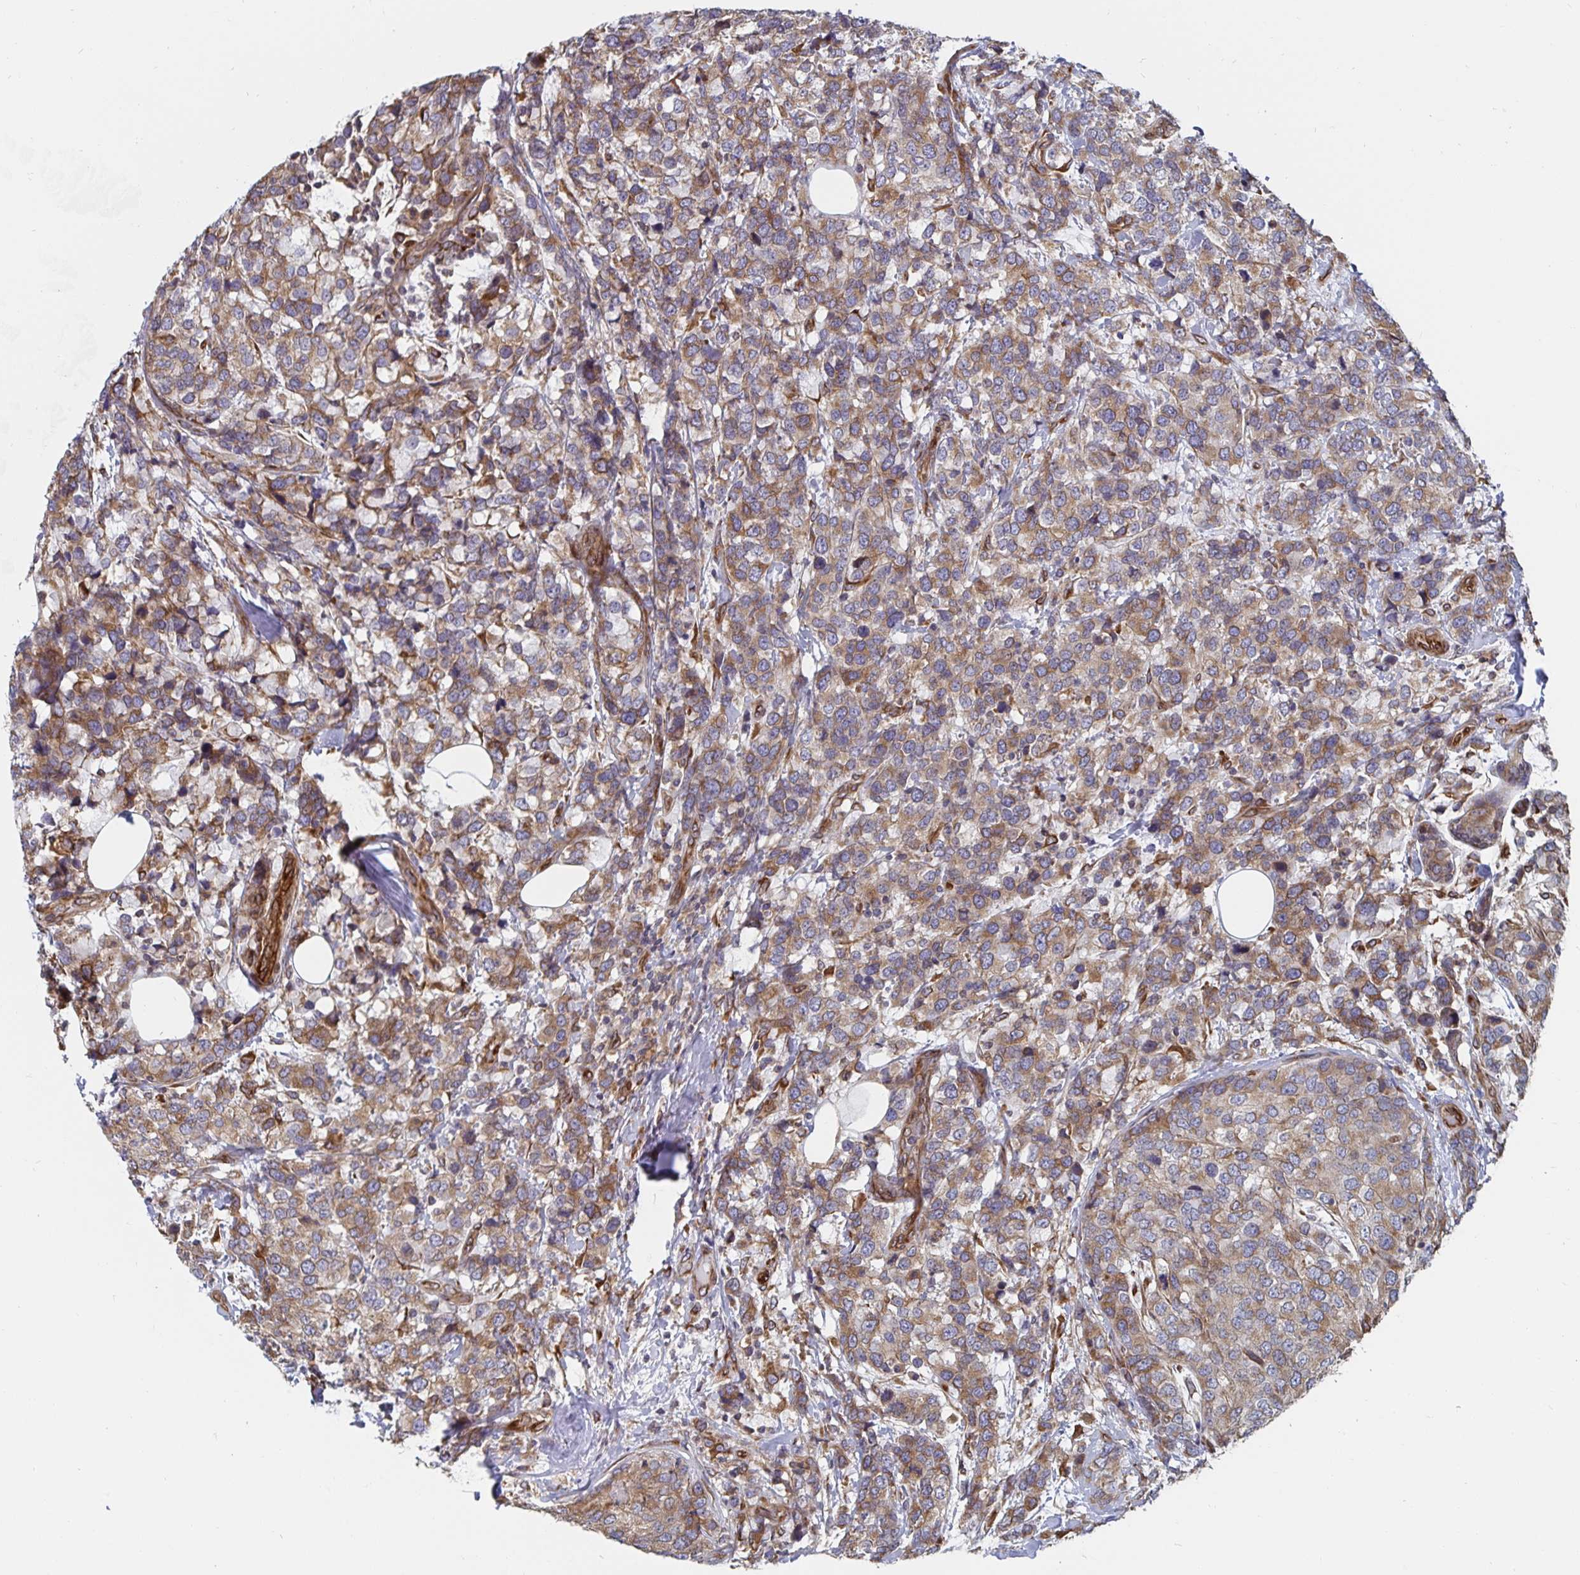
{"staining": {"intensity": "moderate", "quantity": ">75%", "location": "cytoplasmic/membranous"}, "tissue": "breast cancer", "cell_type": "Tumor cells", "image_type": "cancer", "snomed": [{"axis": "morphology", "description": "Lobular carcinoma"}, {"axis": "topography", "description": "Breast"}], "caption": "This is an image of immunohistochemistry staining of lobular carcinoma (breast), which shows moderate expression in the cytoplasmic/membranous of tumor cells.", "gene": "BCAP29", "patient": {"sex": "female", "age": 59}}